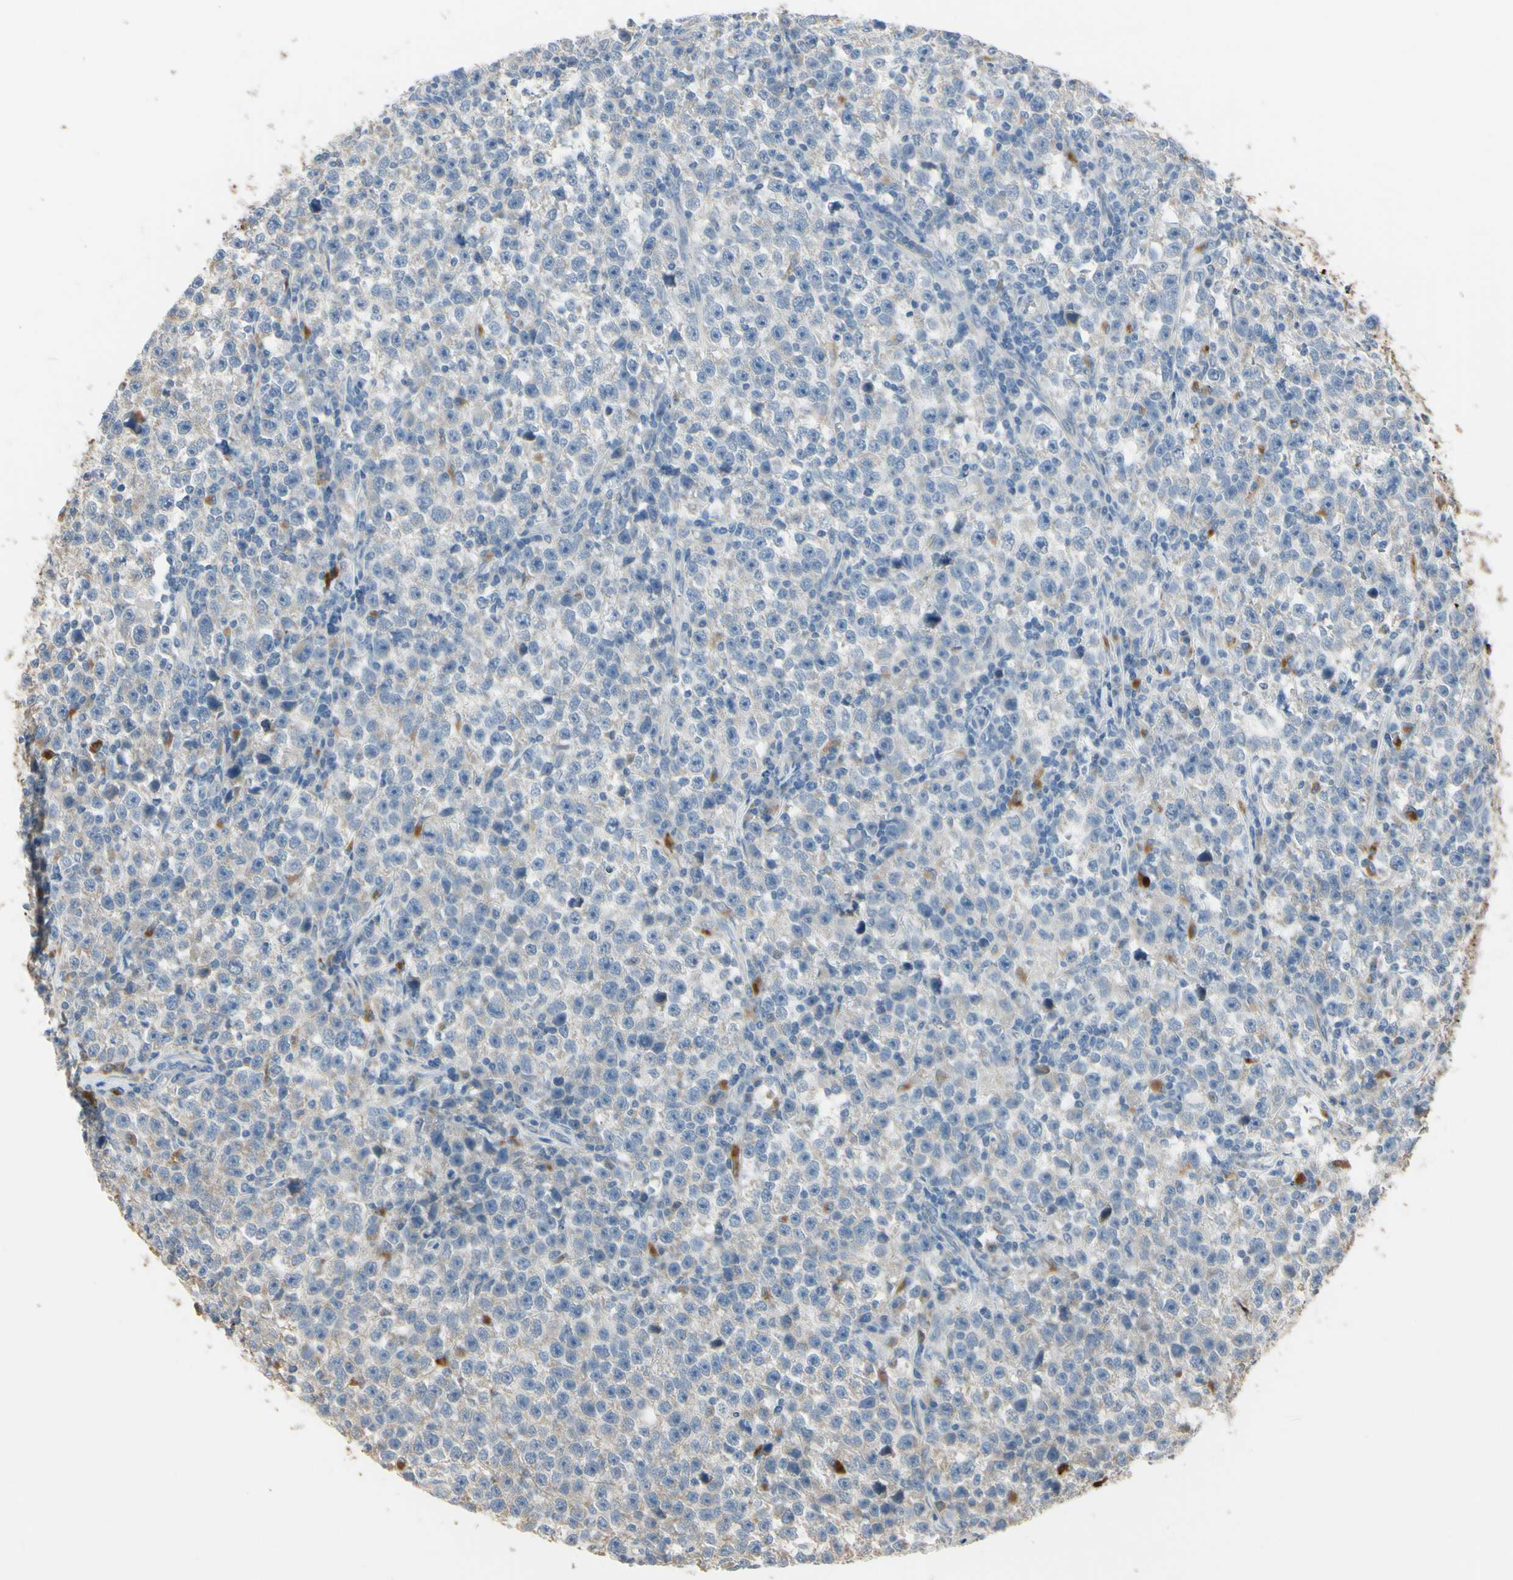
{"staining": {"intensity": "weak", "quantity": "25%-75%", "location": "cytoplasmic/membranous"}, "tissue": "testis cancer", "cell_type": "Tumor cells", "image_type": "cancer", "snomed": [{"axis": "morphology", "description": "Seminoma, NOS"}, {"axis": "topography", "description": "Testis"}], "caption": "Immunohistochemical staining of human testis seminoma shows low levels of weak cytoplasmic/membranous expression in approximately 25%-75% of tumor cells.", "gene": "ANGPTL1", "patient": {"sex": "male", "age": 43}}